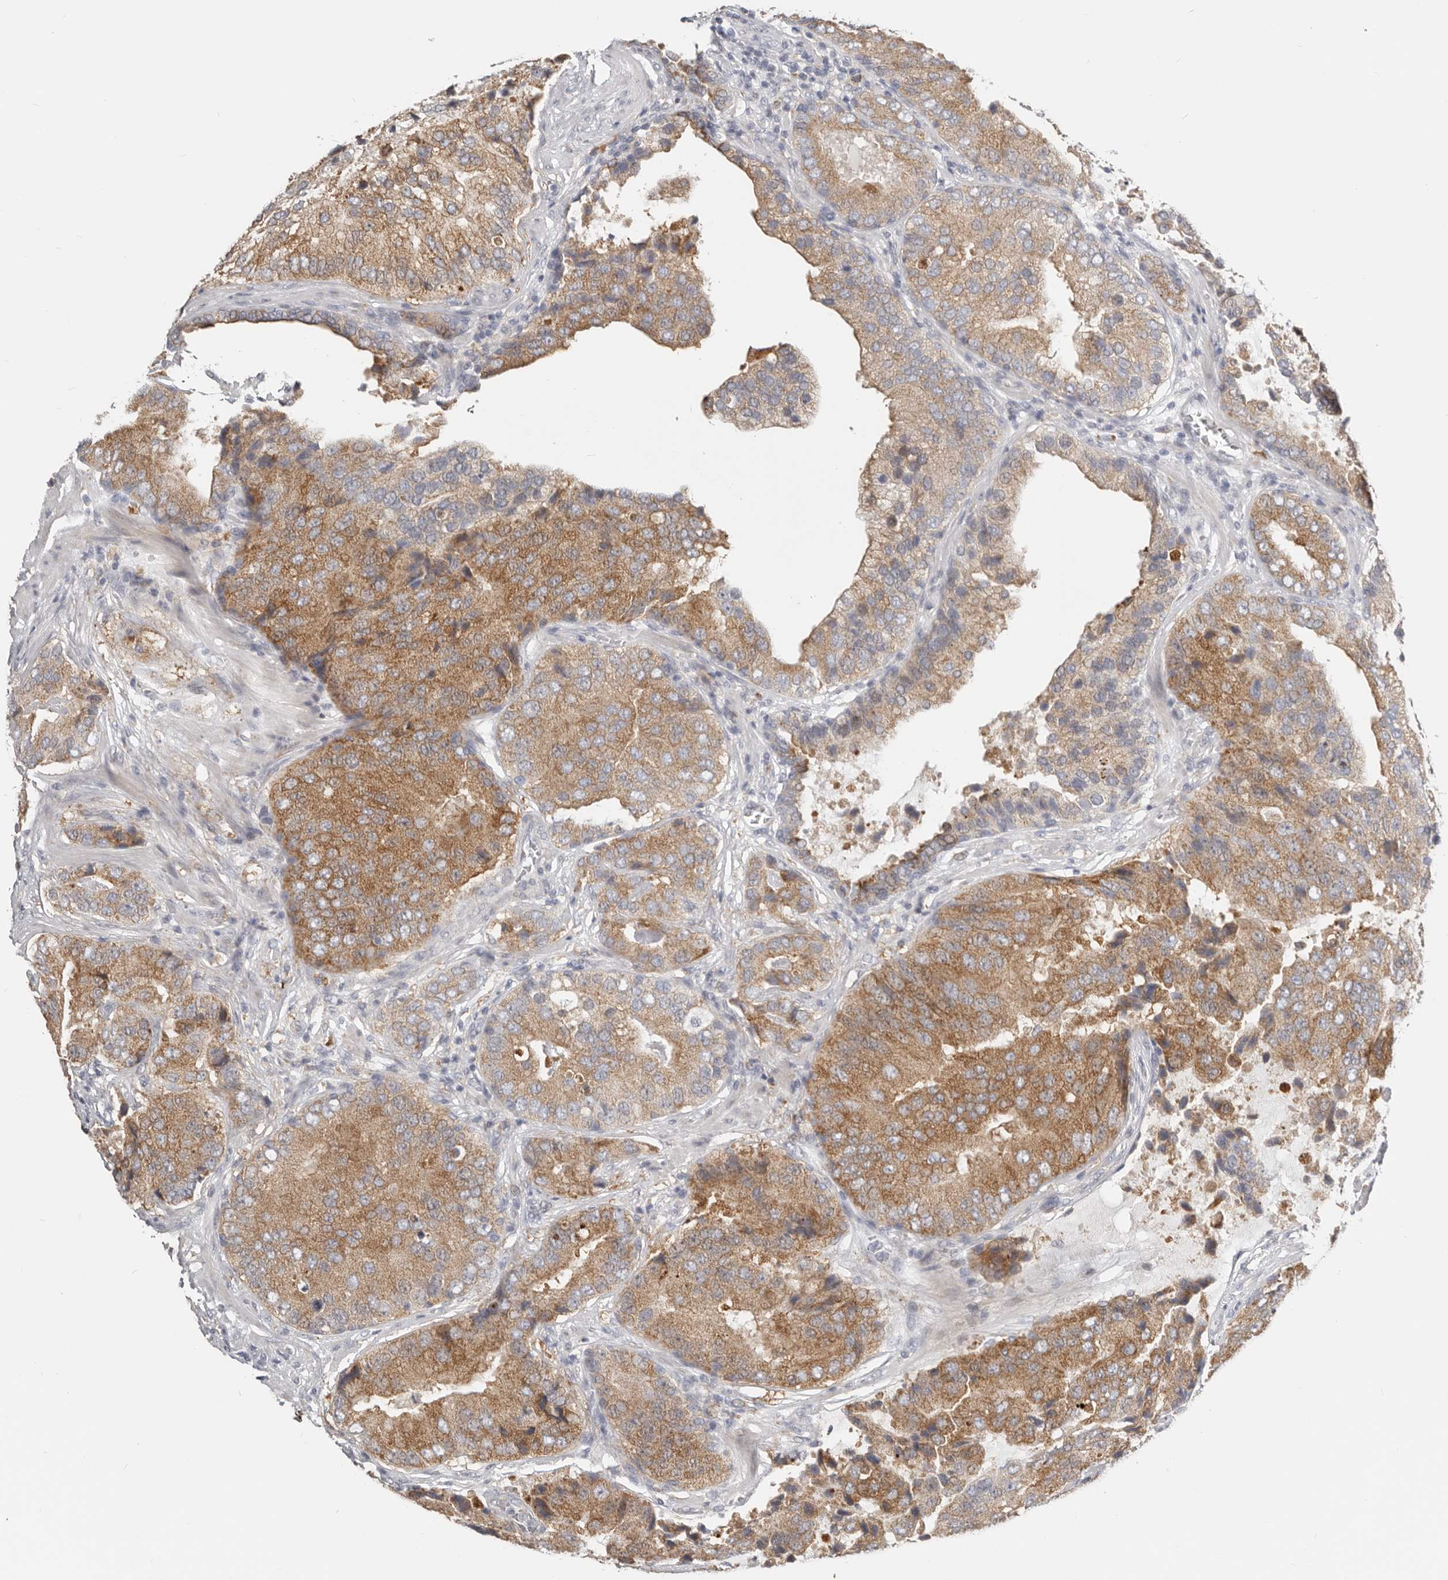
{"staining": {"intensity": "moderate", "quantity": ">75%", "location": "cytoplasmic/membranous"}, "tissue": "prostate cancer", "cell_type": "Tumor cells", "image_type": "cancer", "snomed": [{"axis": "morphology", "description": "Adenocarcinoma, High grade"}, {"axis": "topography", "description": "Prostate"}], "caption": "Immunohistochemistry of human prostate adenocarcinoma (high-grade) reveals medium levels of moderate cytoplasmic/membranous staining in approximately >75% of tumor cells.", "gene": "IL32", "patient": {"sex": "male", "age": 70}}